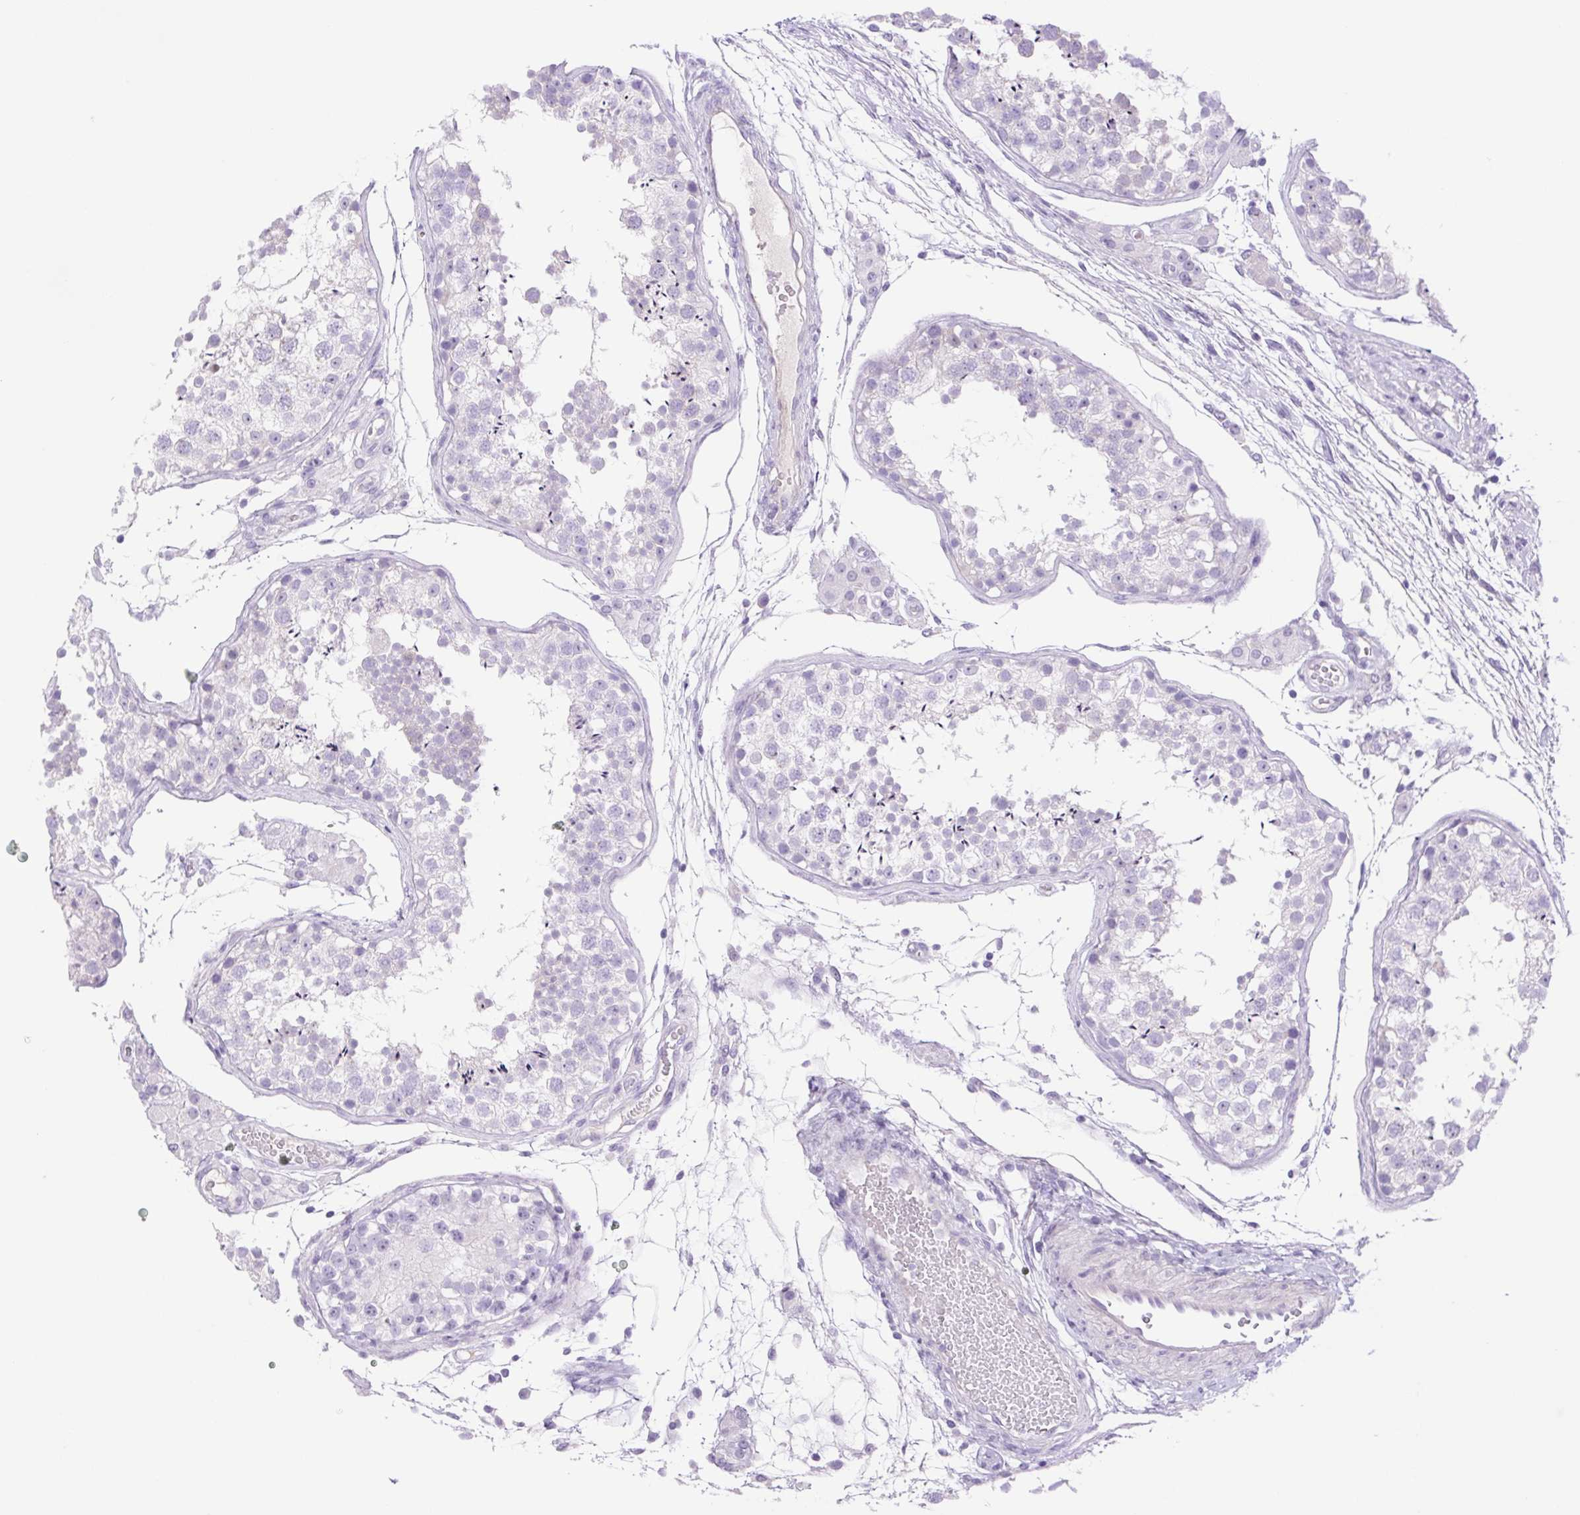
{"staining": {"intensity": "negative", "quantity": "none", "location": "none"}, "tissue": "testis", "cell_type": "Cells in seminiferous ducts", "image_type": "normal", "snomed": [{"axis": "morphology", "description": "Normal tissue, NOS"}, {"axis": "morphology", "description": "Seminoma, NOS"}, {"axis": "topography", "description": "Testis"}], "caption": "This is a image of immunohistochemistry staining of benign testis, which shows no expression in cells in seminiferous ducts. (Brightfield microscopy of DAB IHC at high magnification).", "gene": "CDSN", "patient": {"sex": "male", "age": 29}}